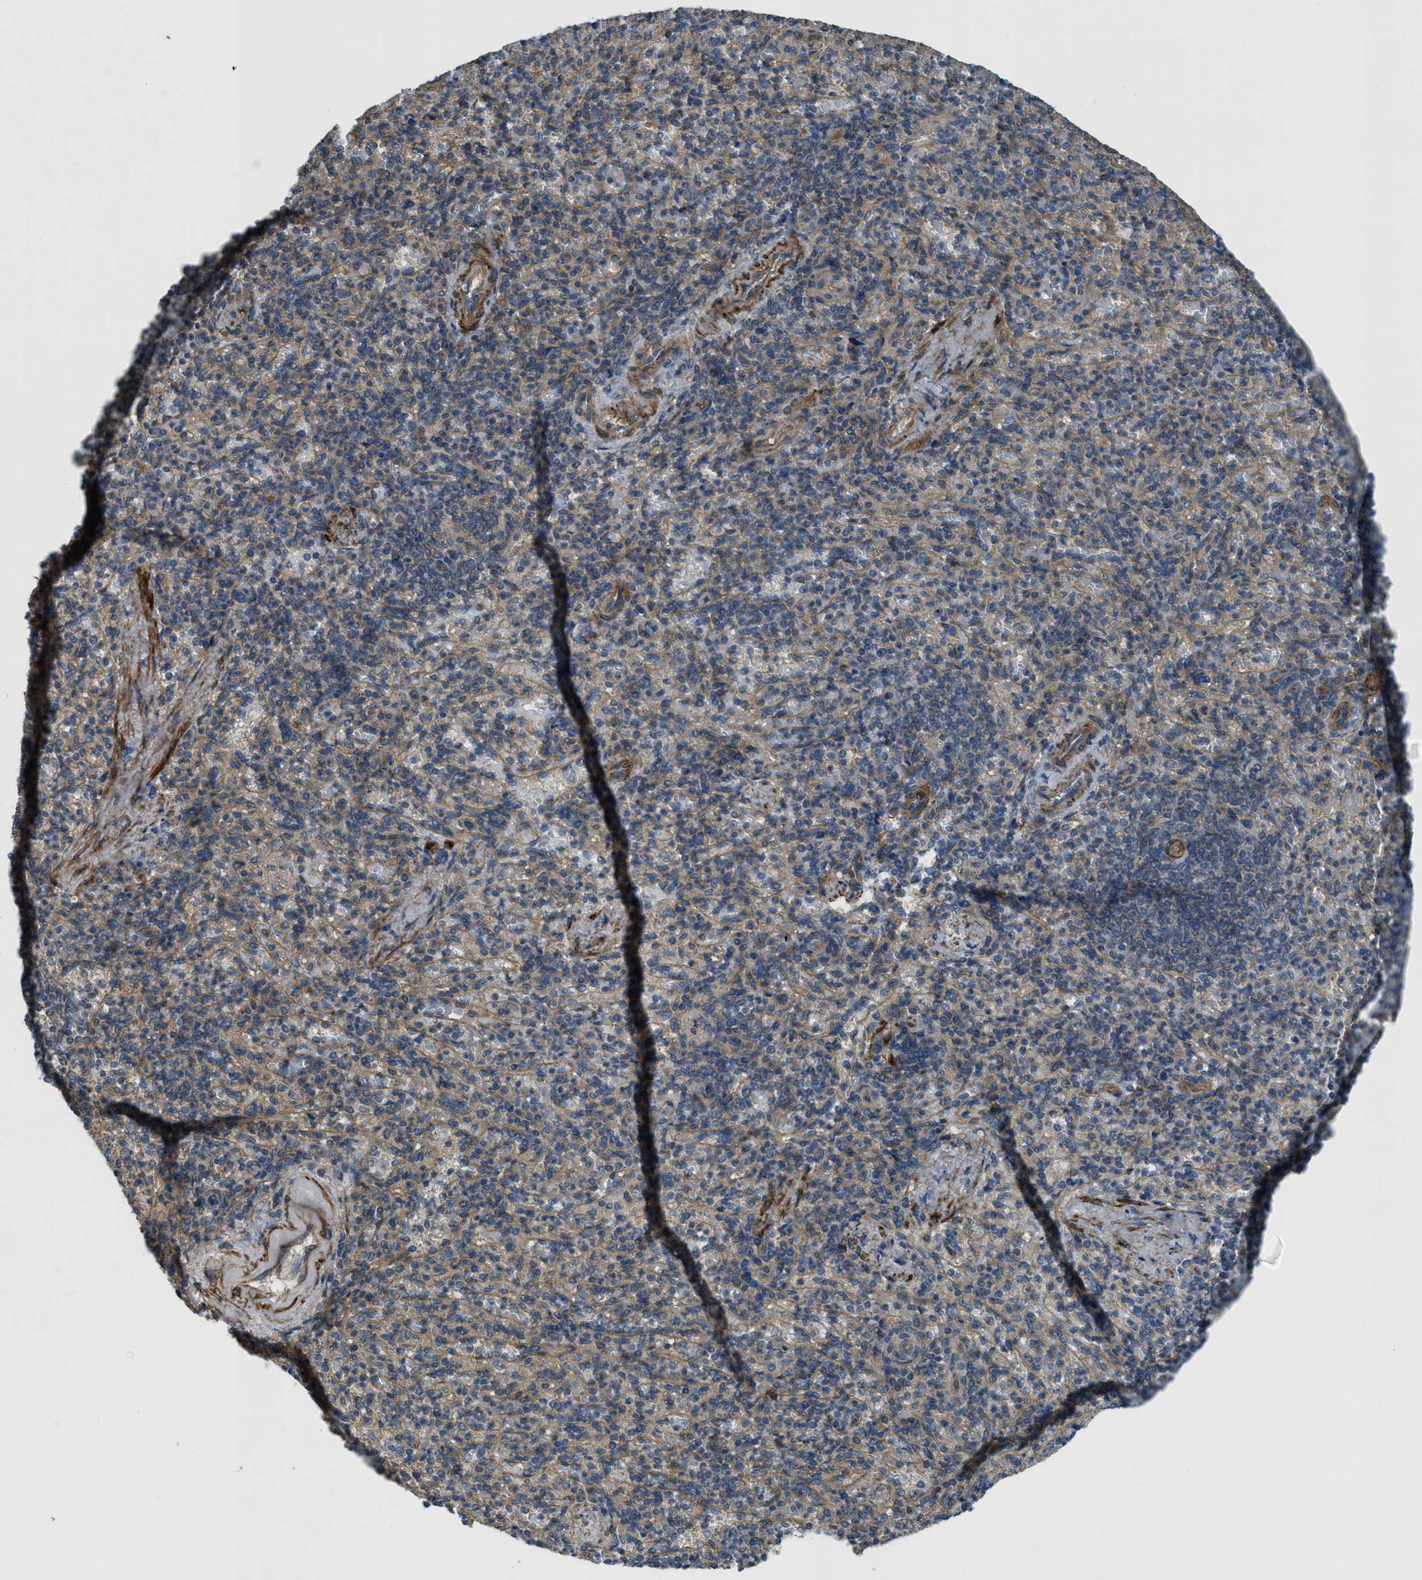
{"staining": {"intensity": "moderate", "quantity": "25%-75%", "location": "cytoplasmic/membranous"}, "tissue": "spleen", "cell_type": "Cells in red pulp", "image_type": "normal", "snomed": [{"axis": "morphology", "description": "Normal tissue, NOS"}, {"axis": "topography", "description": "Spleen"}], "caption": "Protein expression analysis of benign spleen shows moderate cytoplasmic/membranous positivity in about 25%-75% of cells in red pulp.", "gene": "VEZT", "patient": {"sex": "female", "age": 74}}